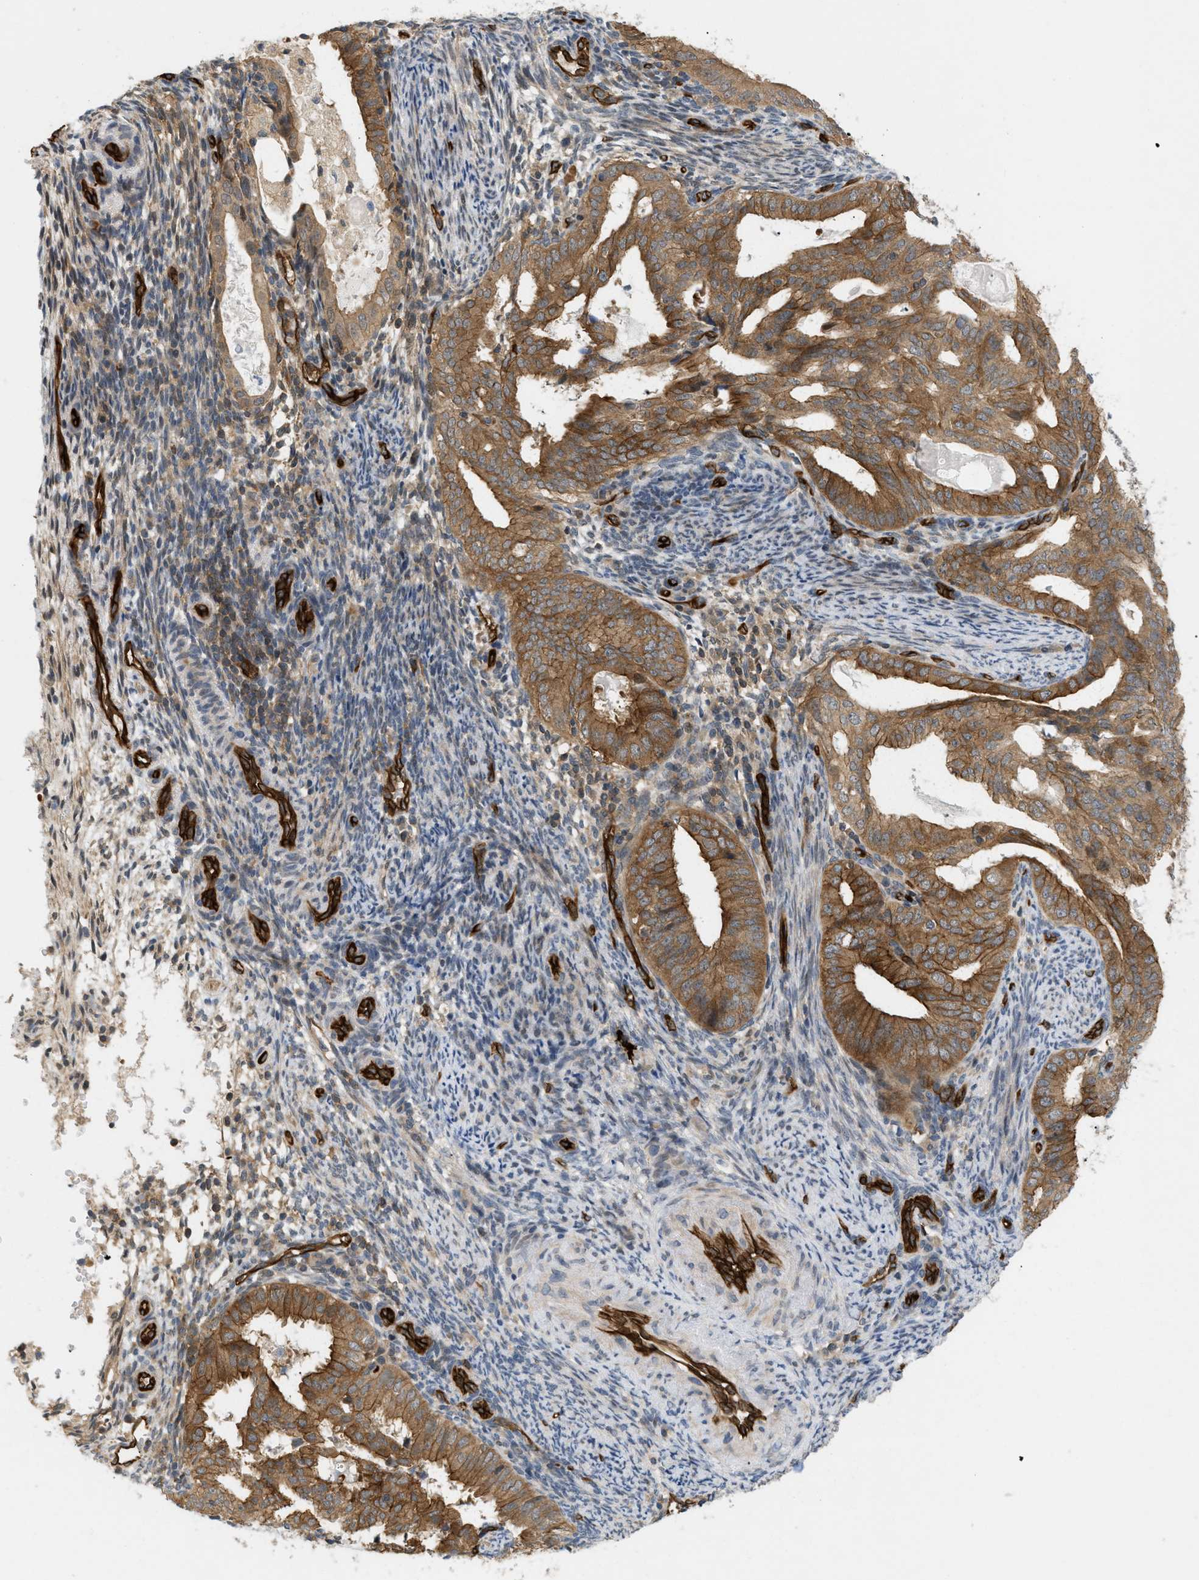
{"staining": {"intensity": "moderate", "quantity": ">75%", "location": "cytoplasmic/membranous"}, "tissue": "endometrial cancer", "cell_type": "Tumor cells", "image_type": "cancer", "snomed": [{"axis": "morphology", "description": "Adenocarcinoma, NOS"}, {"axis": "topography", "description": "Endometrium"}], "caption": "Immunohistochemistry staining of endometrial cancer (adenocarcinoma), which demonstrates medium levels of moderate cytoplasmic/membranous staining in about >75% of tumor cells indicating moderate cytoplasmic/membranous protein staining. The staining was performed using DAB (3,3'-diaminobenzidine) (brown) for protein detection and nuclei were counterstained in hematoxylin (blue).", "gene": "PALMD", "patient": {"sex": "female", "age": 58}}